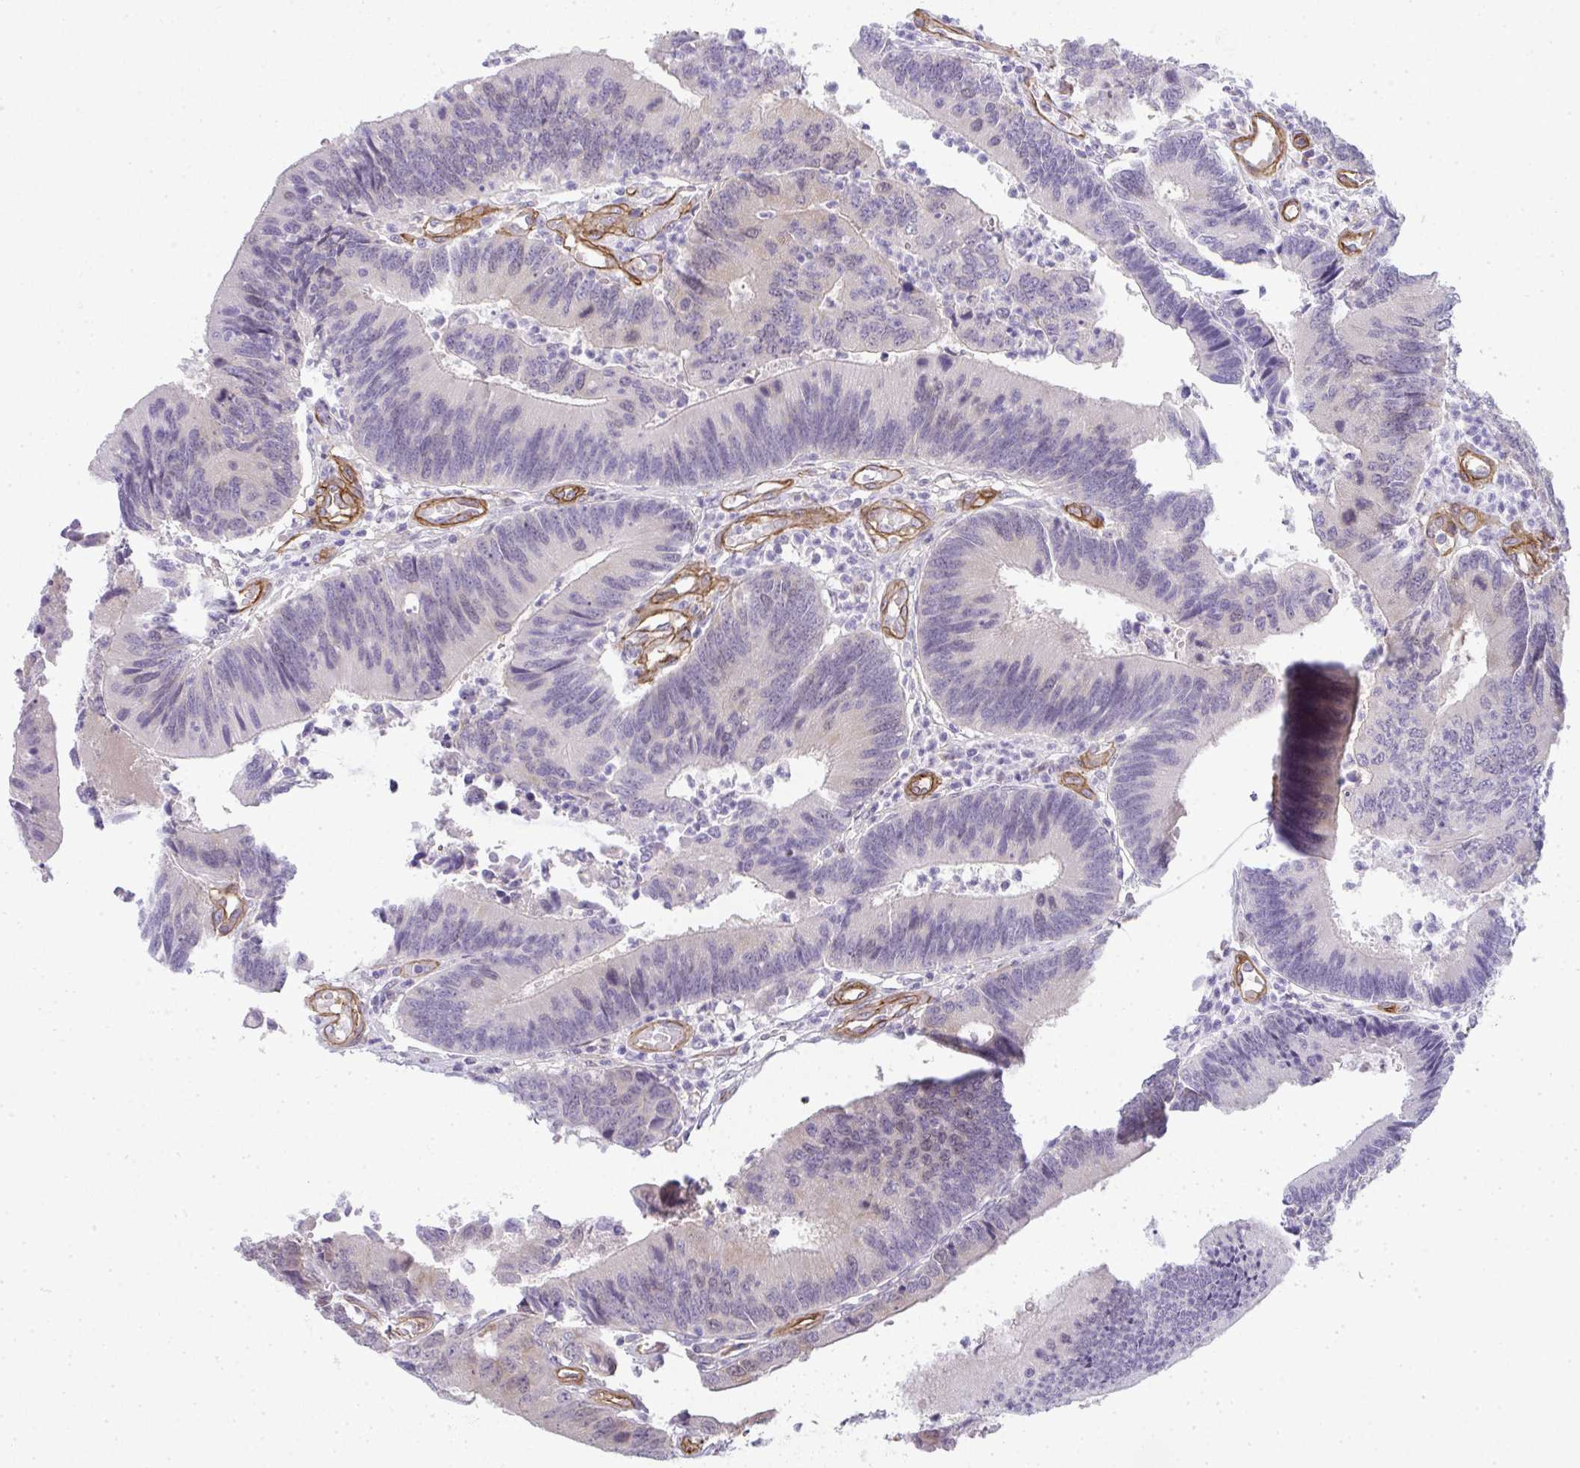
{"staining": {"intensity": "negative", "quantity": "none", "location": "none"}, "tissue": "colorectal cancer", "cell_type": "Tumor cells", "image_type": "cancer", "snomed": [{"axis": "morphology", "description": "Adenocarcinoma, NOS"}, {"axis": "topography", "description": "Colon"}], "caption": "This micrograph is of adenocarcinoma (colorectal) stained with IHC to label a protein in brown with the nuclei are counter-stained blue. There is no expression in tumor cells.", "gene": "UBE2S", "patient": {"sex": "female", "age": 67}}